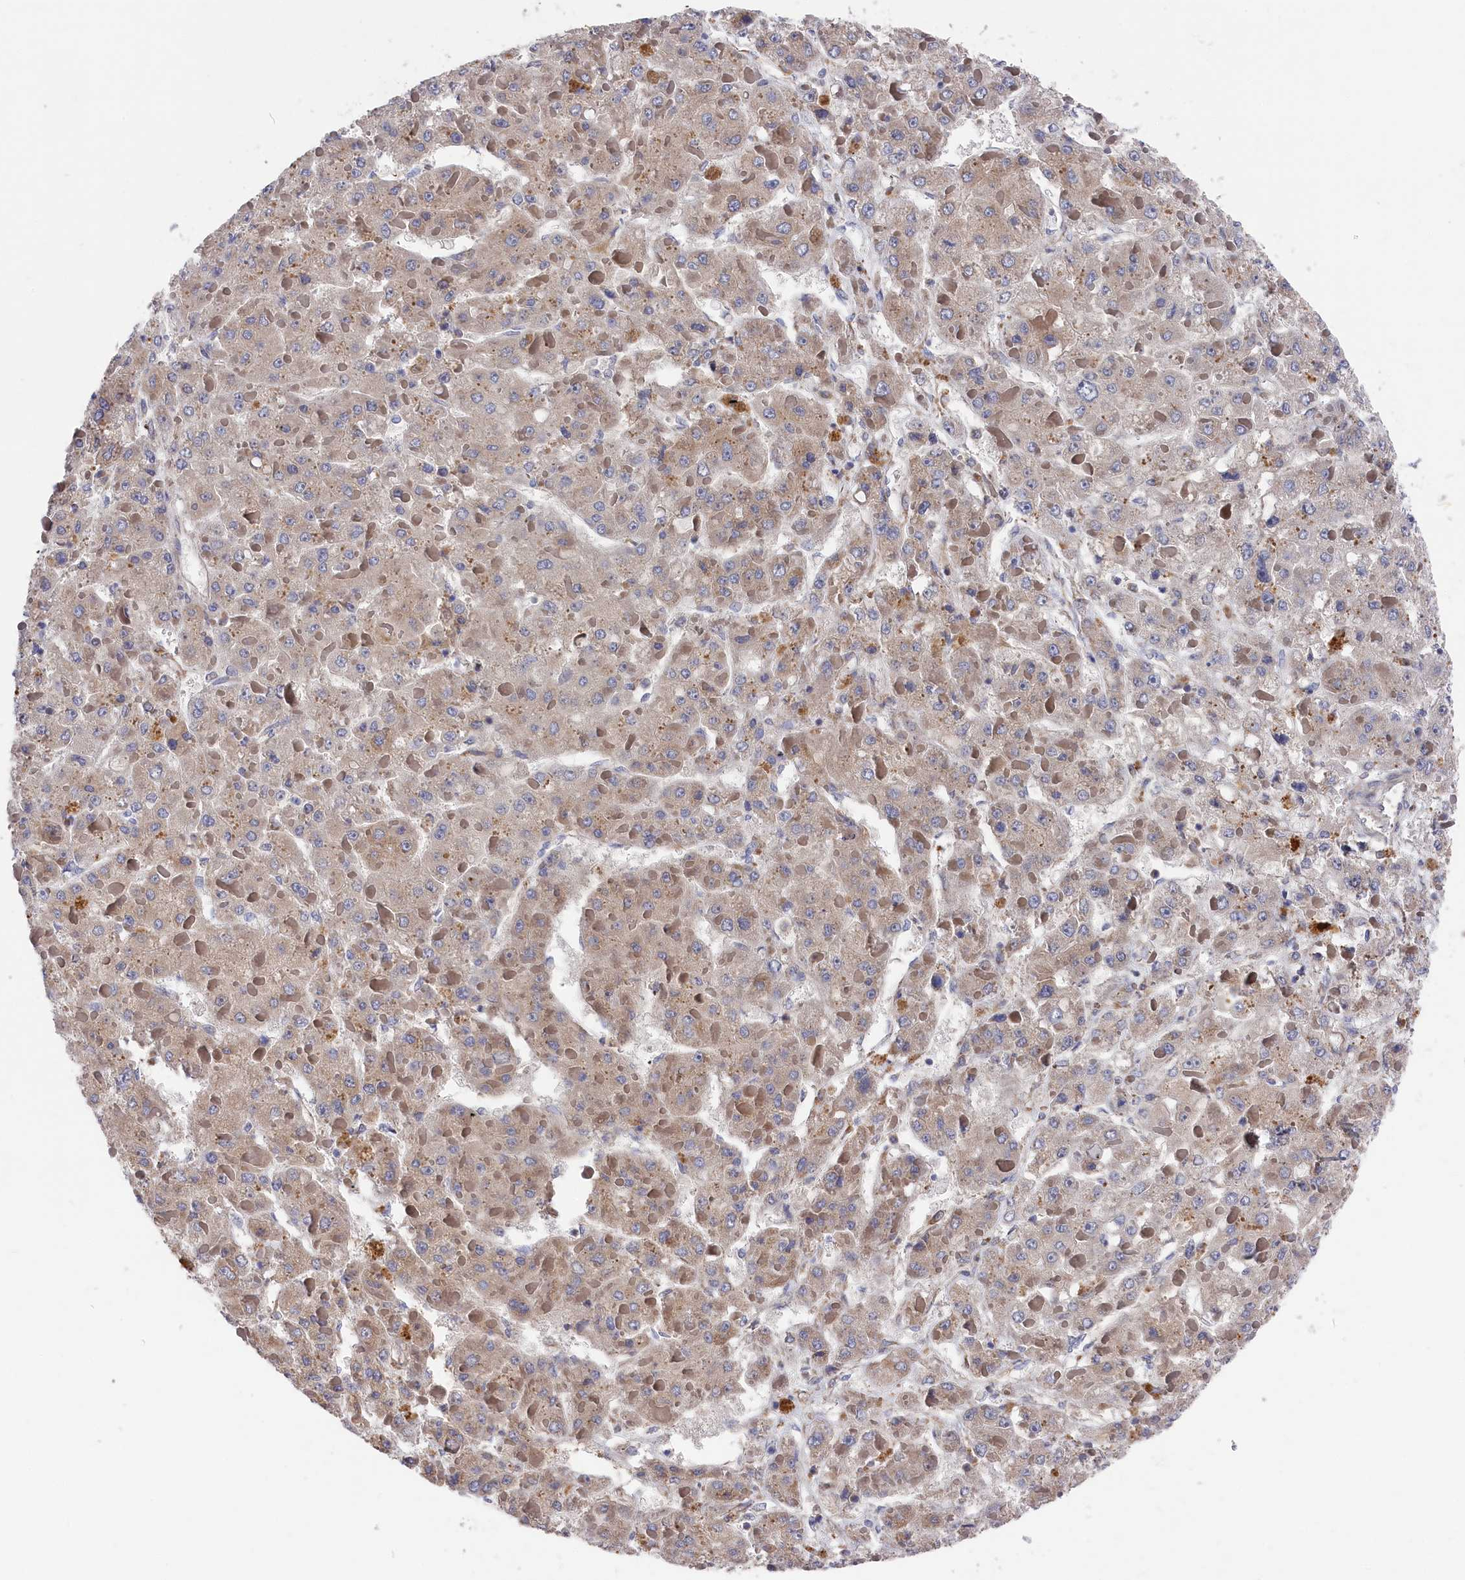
{"staining": {"intensity": "weak", "quantity": "25%-75%", "location": "cytoplasmic/membranous"}, "tissue": "liver cancer", "cell_type": "Tumor cells", "image_type": "cancer", "snomed": [{"axis": "morphology", "description": "Carcinoma, Hepatocellular, NOS"}, {"axis": "topography", "description": "Liver"}], "caption": "A brown stain shows weak cytoplasmic/membranous staining of a protein in human liver hepatocellular carcinoma tumor cells.", "gene": "CYB5D2", "patient": {"sex": "female", "age": 73}}